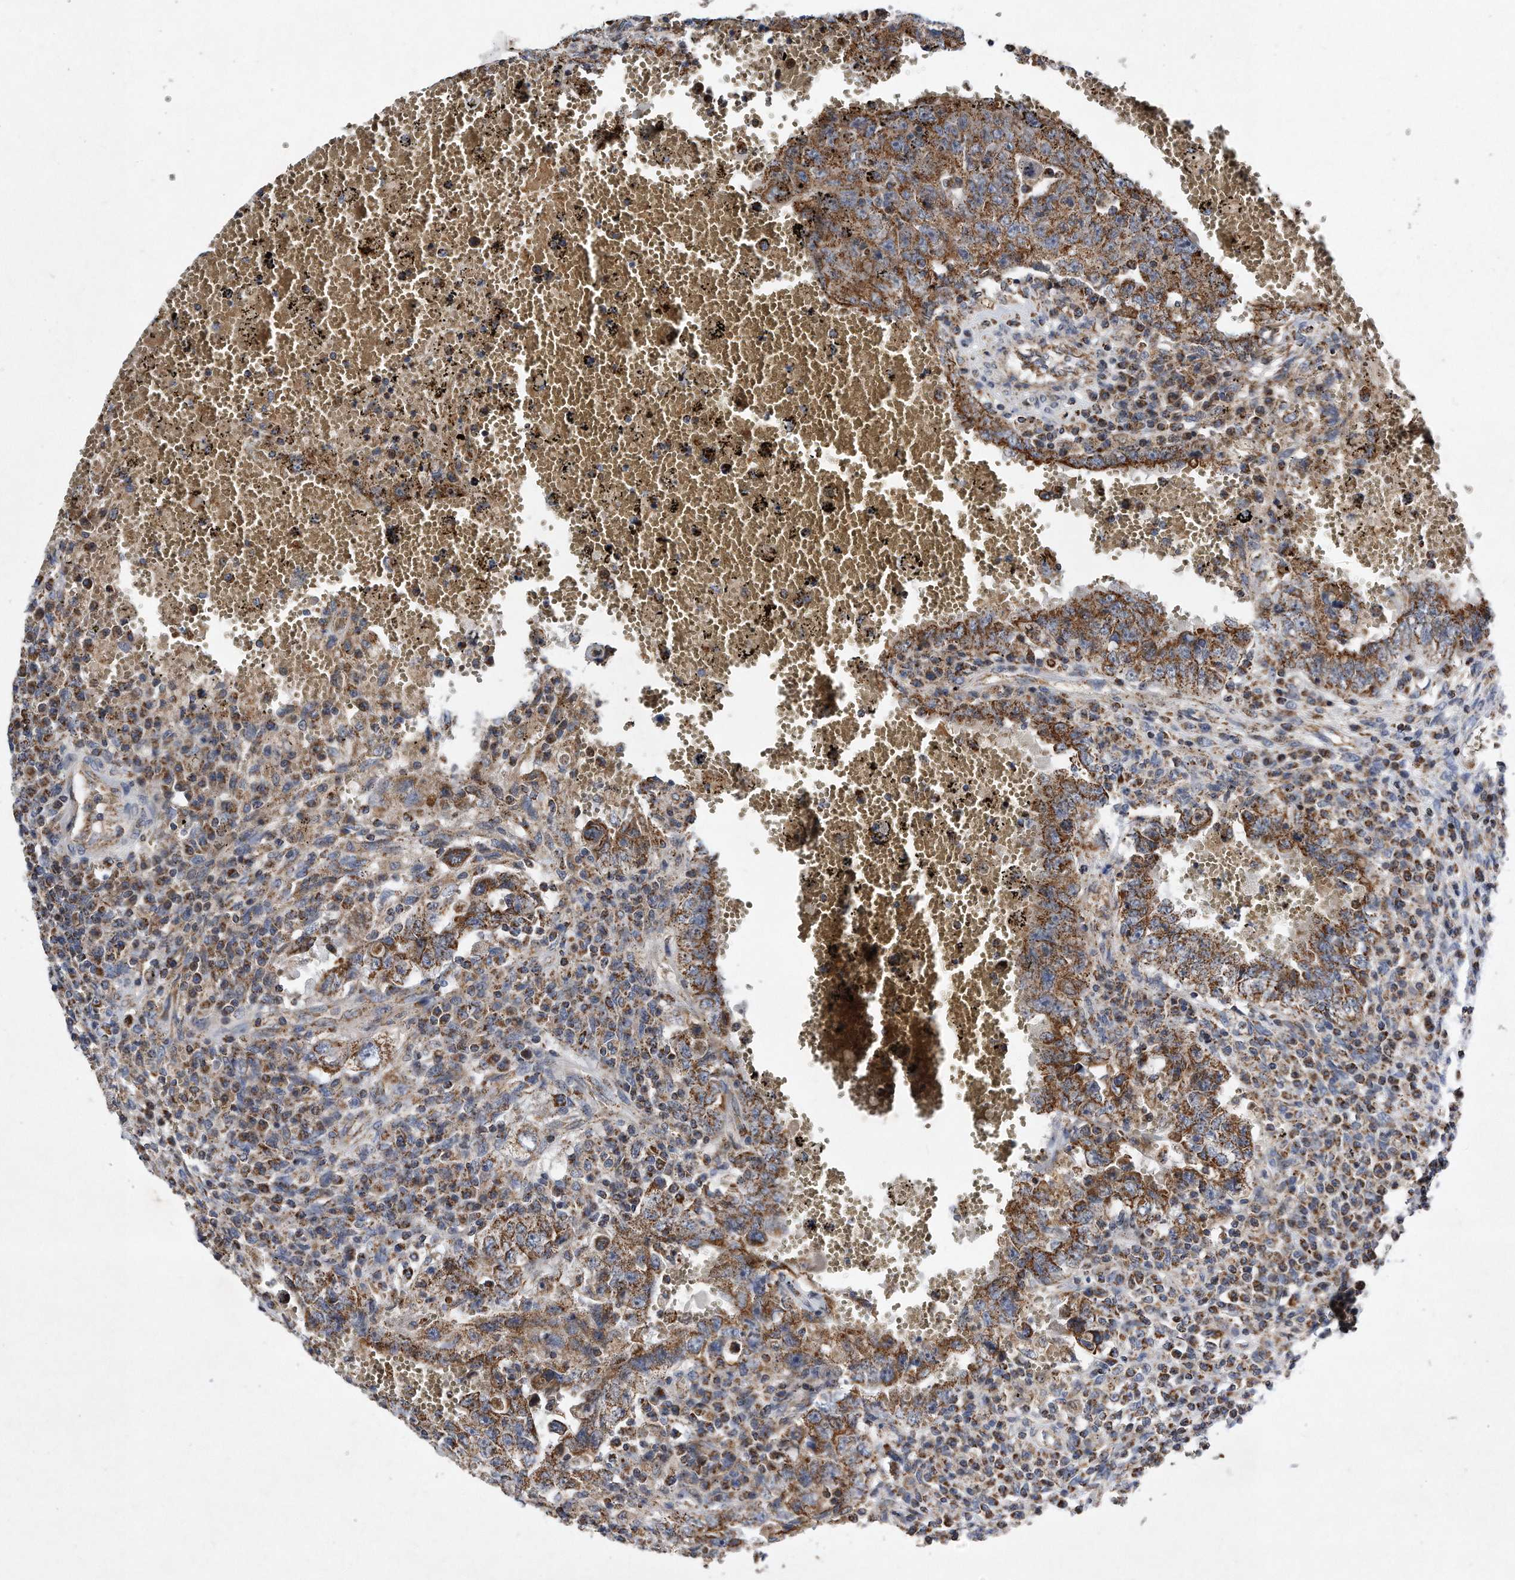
{"staining": {"intensity": "moderate", "quantity": ">75%", "location": "cytoplasmic/membranous"}, "tissue": "testis cancer", "cell_type": "Tumor cells", "image_type": "cancer", "snomed": [{"axis": "morphology", "description": "Carcinoma, Embryonal, NOS"}, {"axis": "topography", "description": "Testis"}], "caption": "A brown stain highlights moderate cytoplasmic/membranous positivity of a protein in human testis embryonal carcinoma tumor cells. (DAB (3,3'-diaminobenzidine) IHC, brown staining for protein, blue staining for nuclei).", "gene": "PPP5C", "patient": {"sex": "male", "age": 26}}